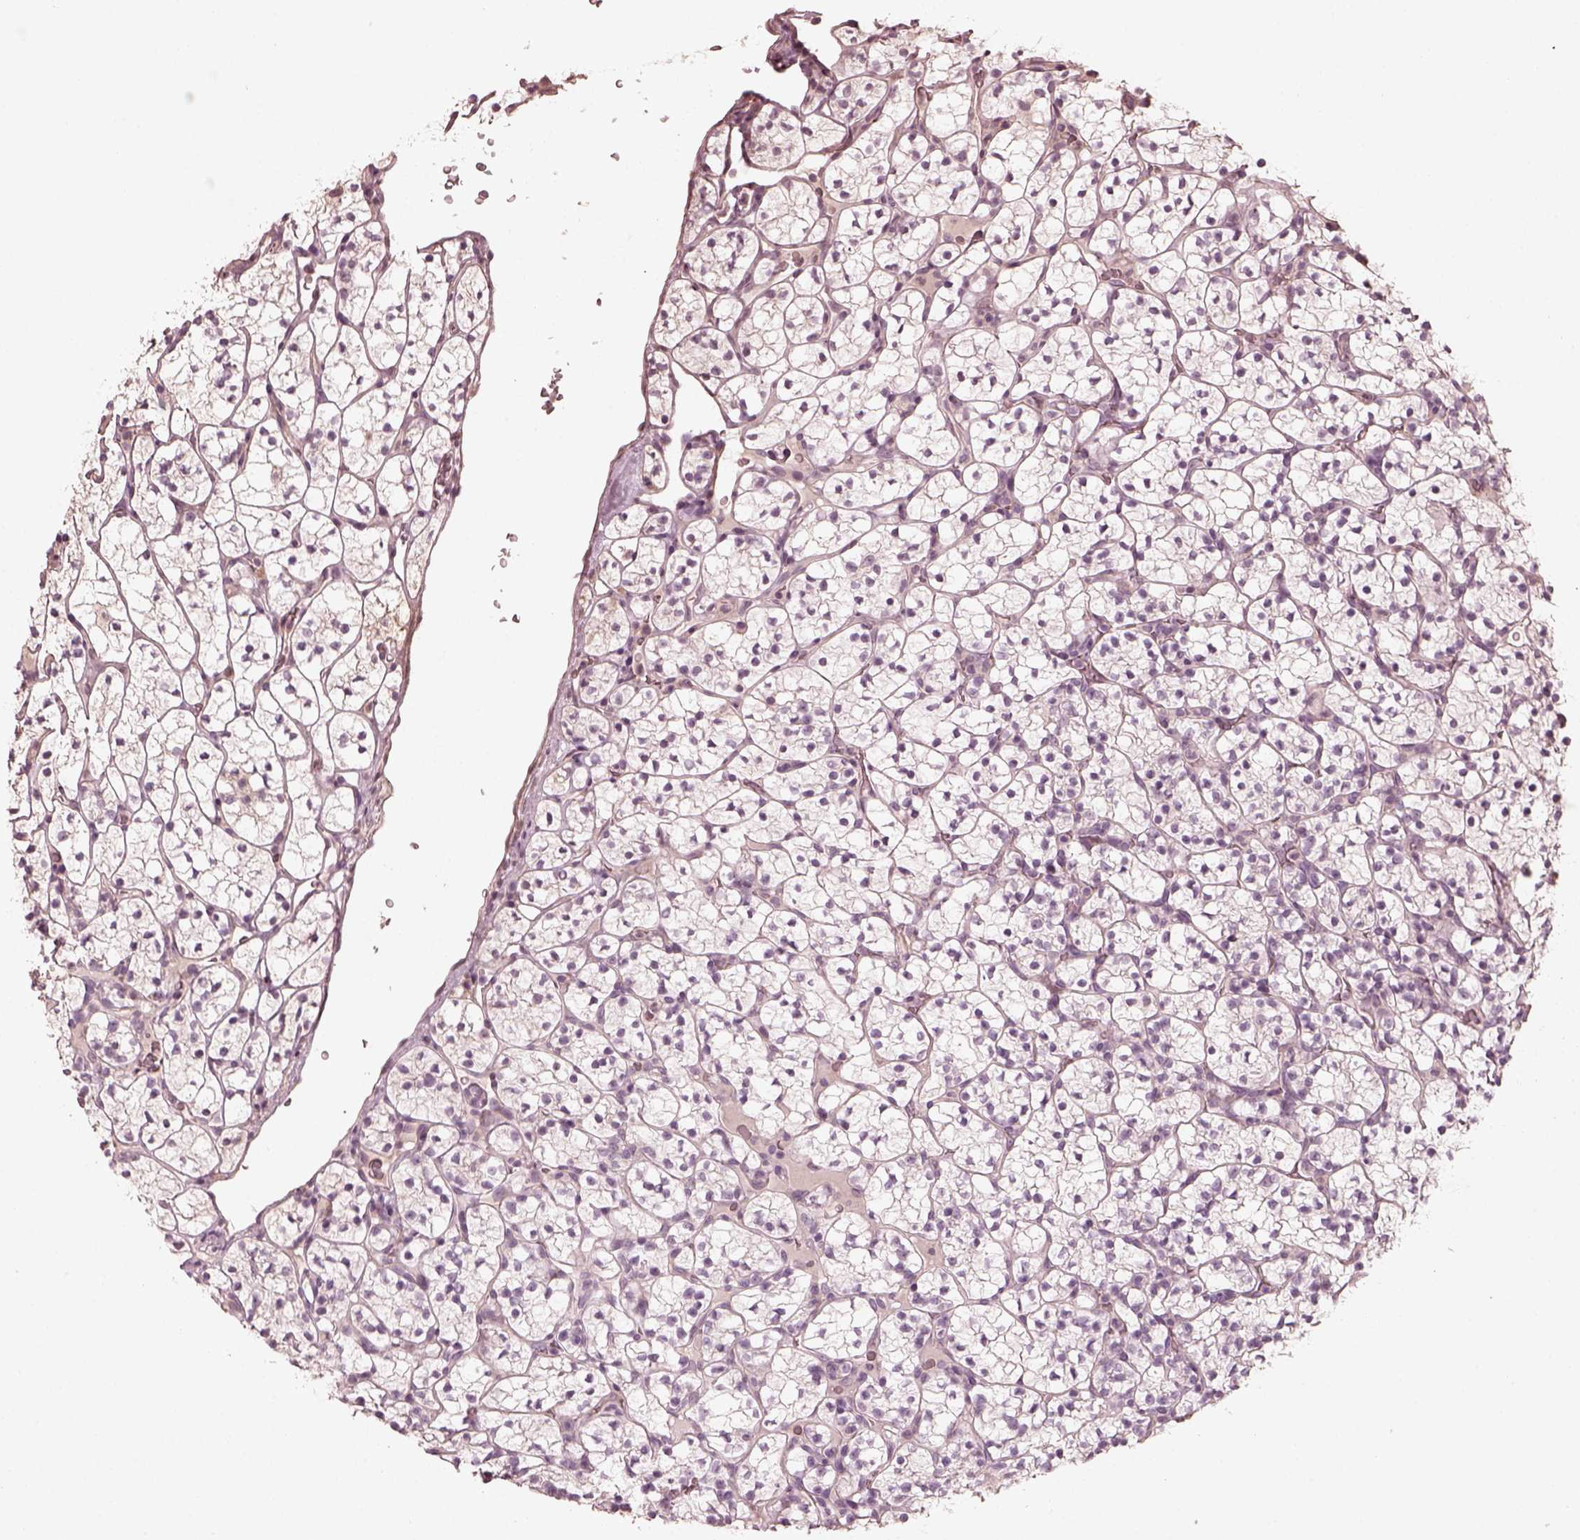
{"staining": {"intensity": "negative", "quantity": "none", "location": "none"}, "tissue": "renal cancer", "cell_type": "Tumor cells", "image_type": "cancer", "snomed": [{"axis": "morphology", "description": "Adenocarcinoma, NOS"}, {"axis": "topography", "description": "Kidney"}], "caption": "Renal adenocarcinoma stained for a protein using IHC reveals no staining tumor cells.", "gene": "OPTC", "patient": {"sex": "female", "age": 89}}